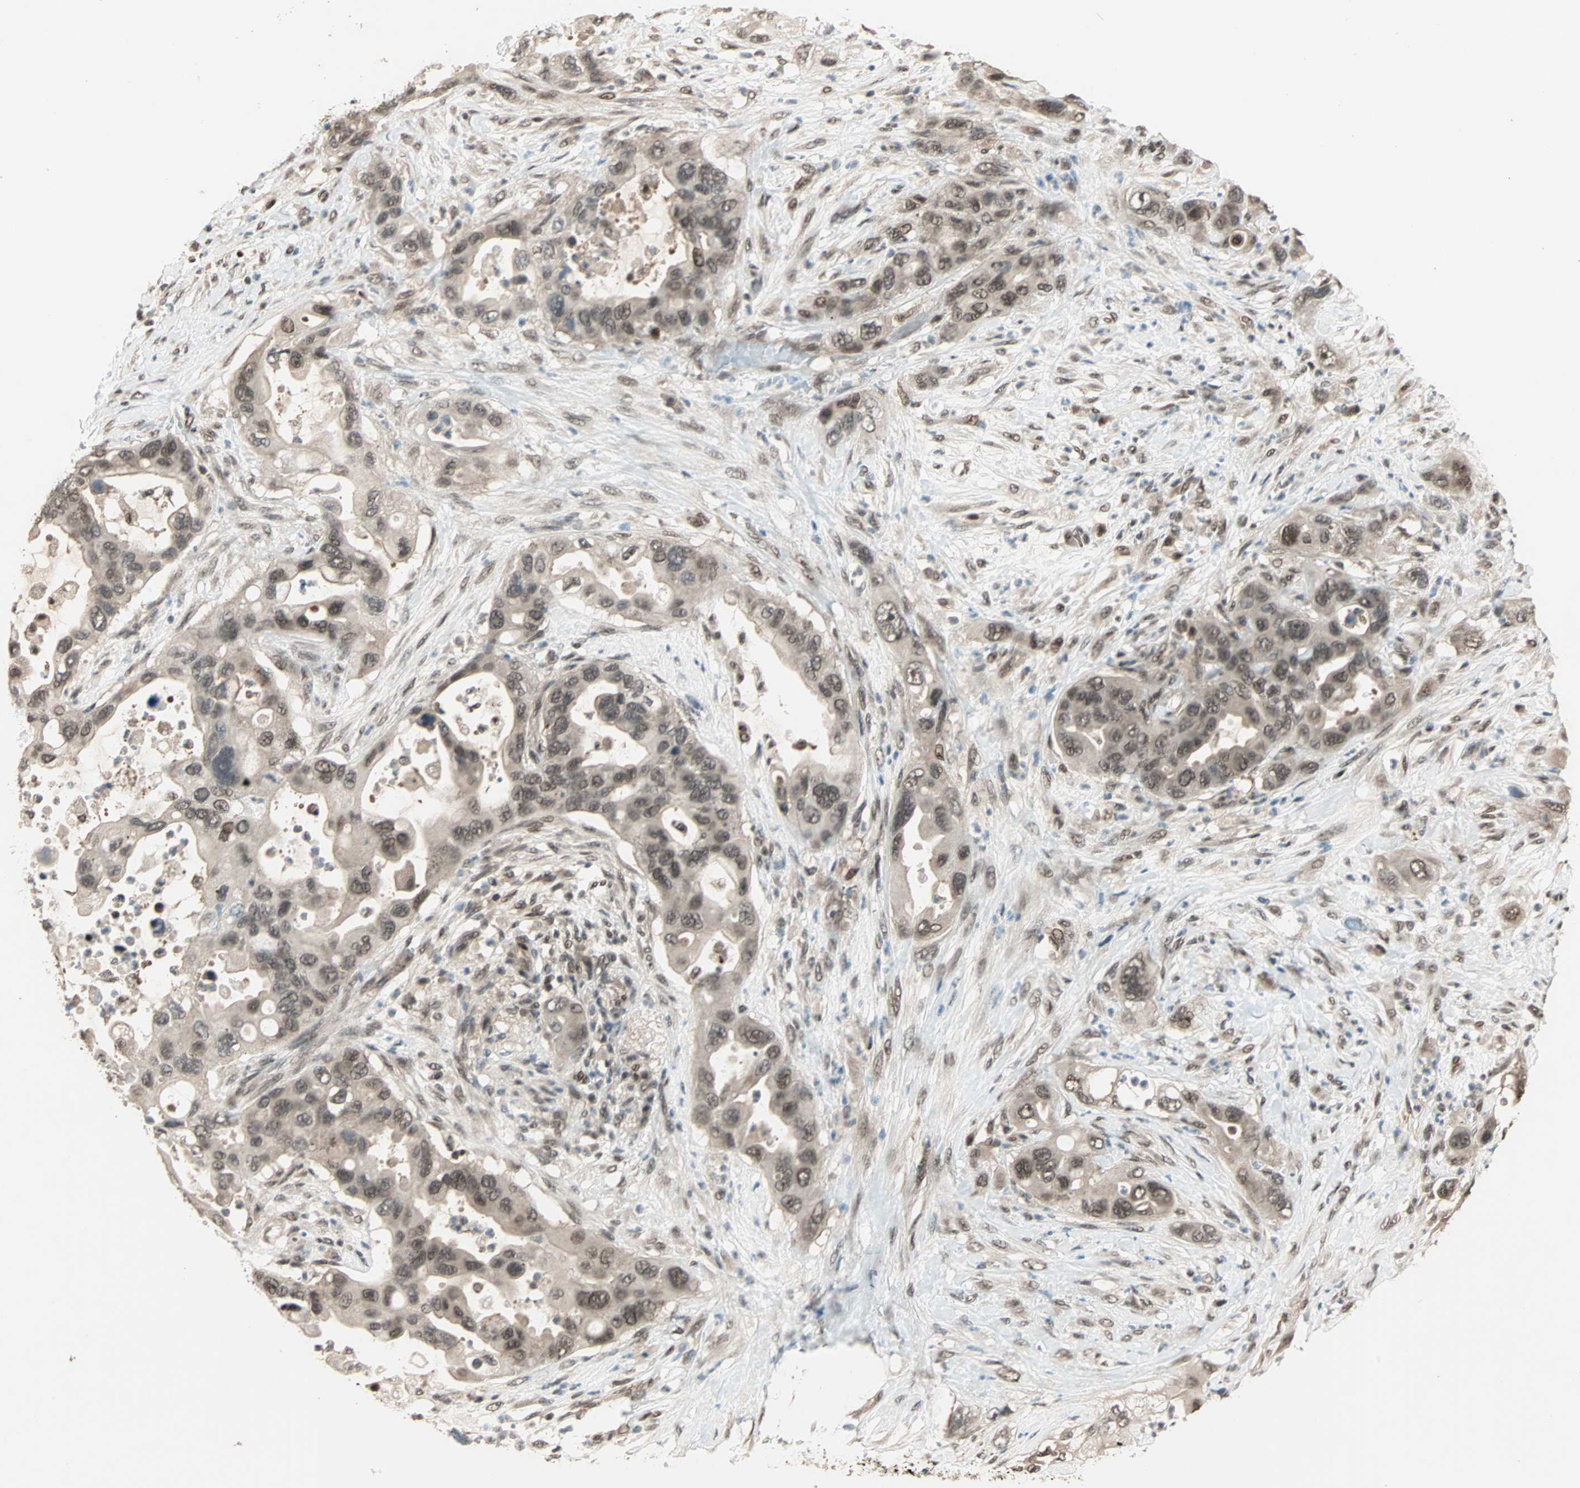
{"staining": {"intensity": "moderate", "quantity": ">75%", "location": "nuclear"}, "tissue": "pancreatic cancer", "cell_type": "Tumor cells", "image_type": "cancer", "snomed": [{"axis": "morphology", "description": "Adenocarcinoma, NOS"}, {"axis": "topography", "description": "Pancreas"}], "caption": "Immunohistochemistry (IHC) histopathology image of neoplastic tissue: human pancreatic cancer (adenocarcinoma) stained using immunohistochemistry (IHC) shows medium levels of moderate protein expression localized specifically in the nuclear of tumor cells, appearing as a nuclear brown color.", "gene": "ZNF701", "patient": {"sex": "female", "age": 71}}